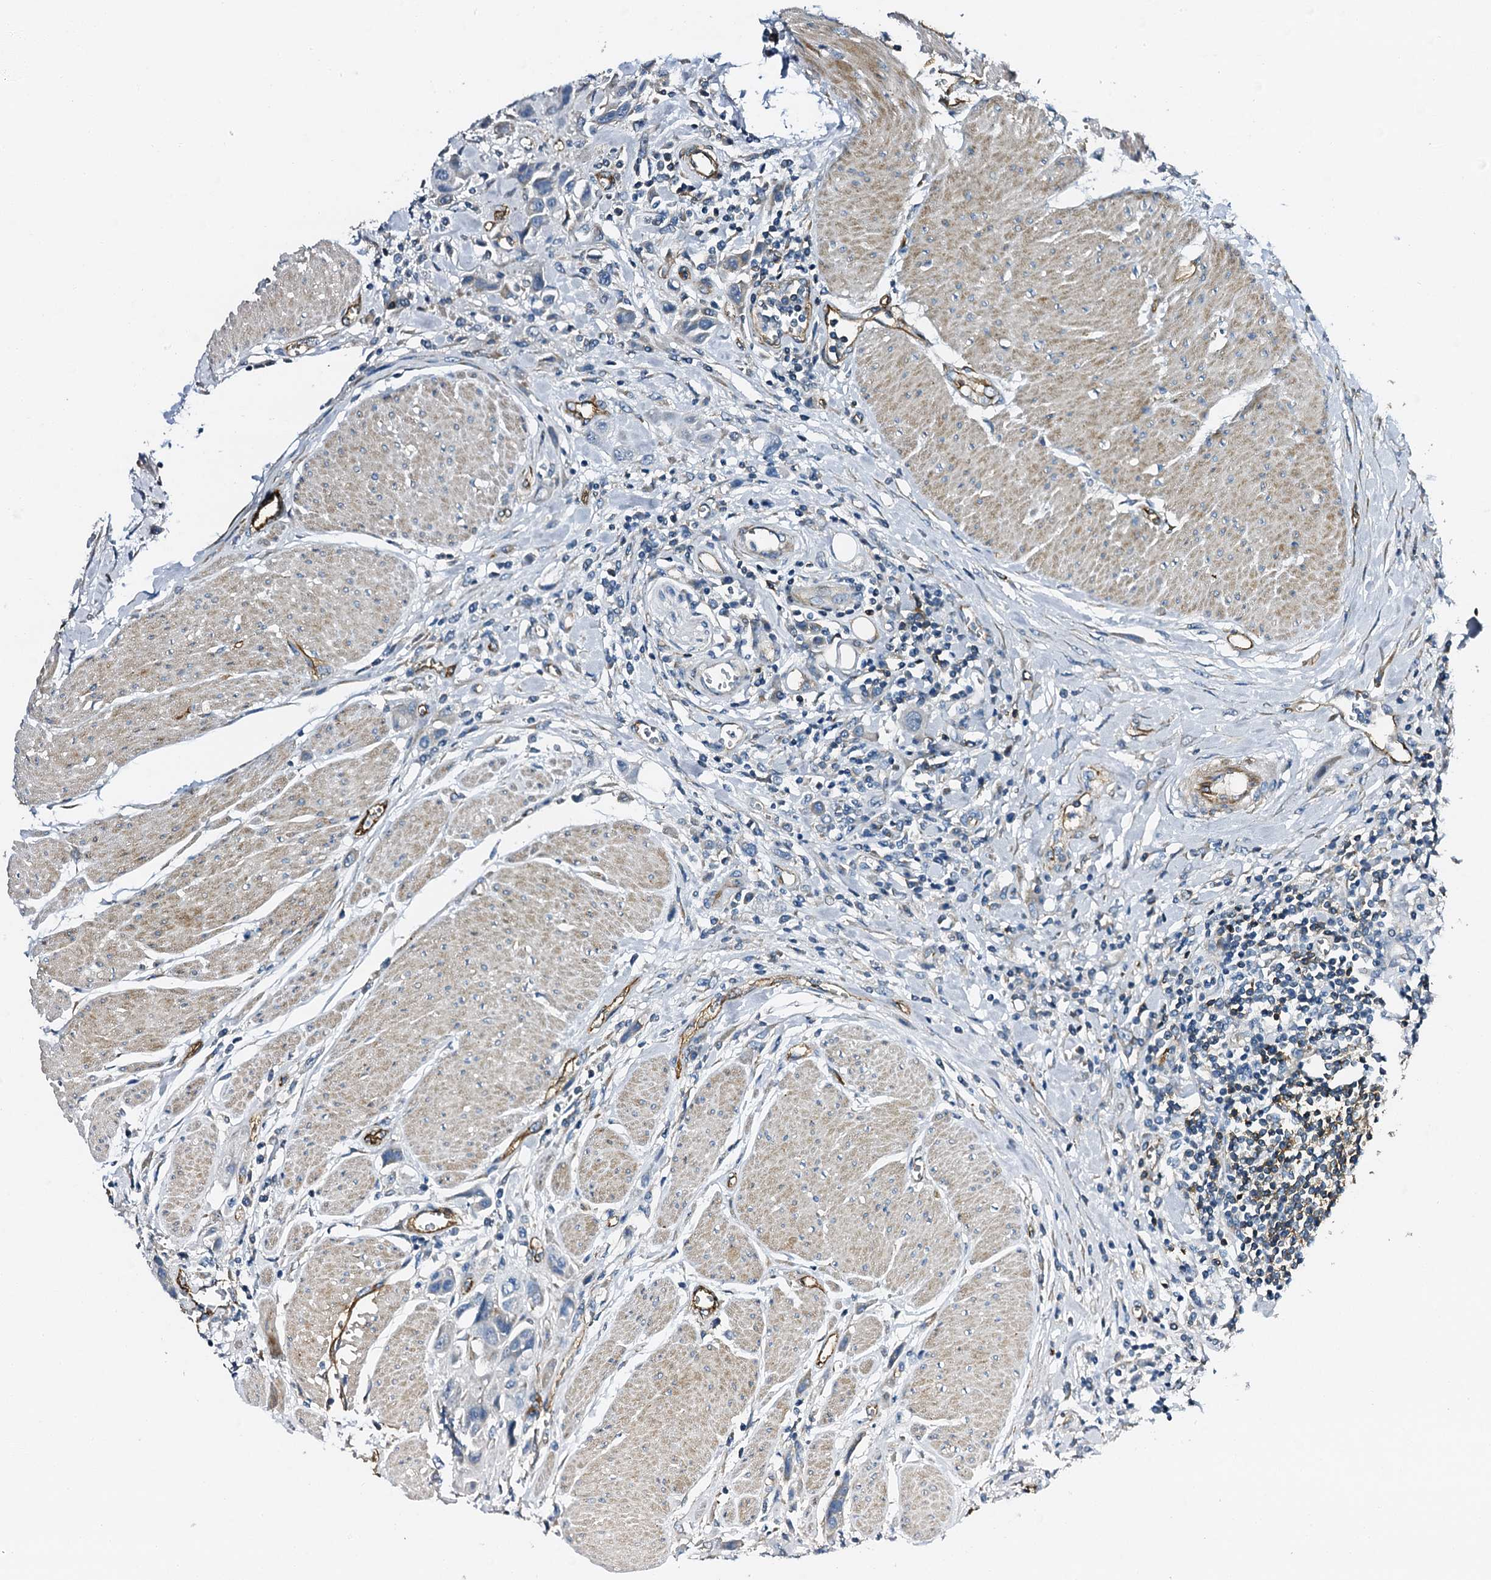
{"staining": {"intensity": "negative", "quantity": "none", "location": "none"}, "tissue": "urothelial cancer", "cell_type": "Tumor cells", "image_type": "cancer", "snomed": [{"axis": "morphology", "description": "Urothelial carcinoma, High grade"}, {"axis": "topography", "description": "Urinary bladder"}], "caption": "High power microscopy histopathology image of an immunohistochemistry (IHC) image of urothelial carcinoma (high-grade), revealing no significant positivity in tumor cells. (Brightfield microscopy of DAB (3,3'-diaminobenzidine) immunohistochemistry (IHC) at high magnification).", "gene": "DBX1", "patient": {"sex": "male", "age": 50}}